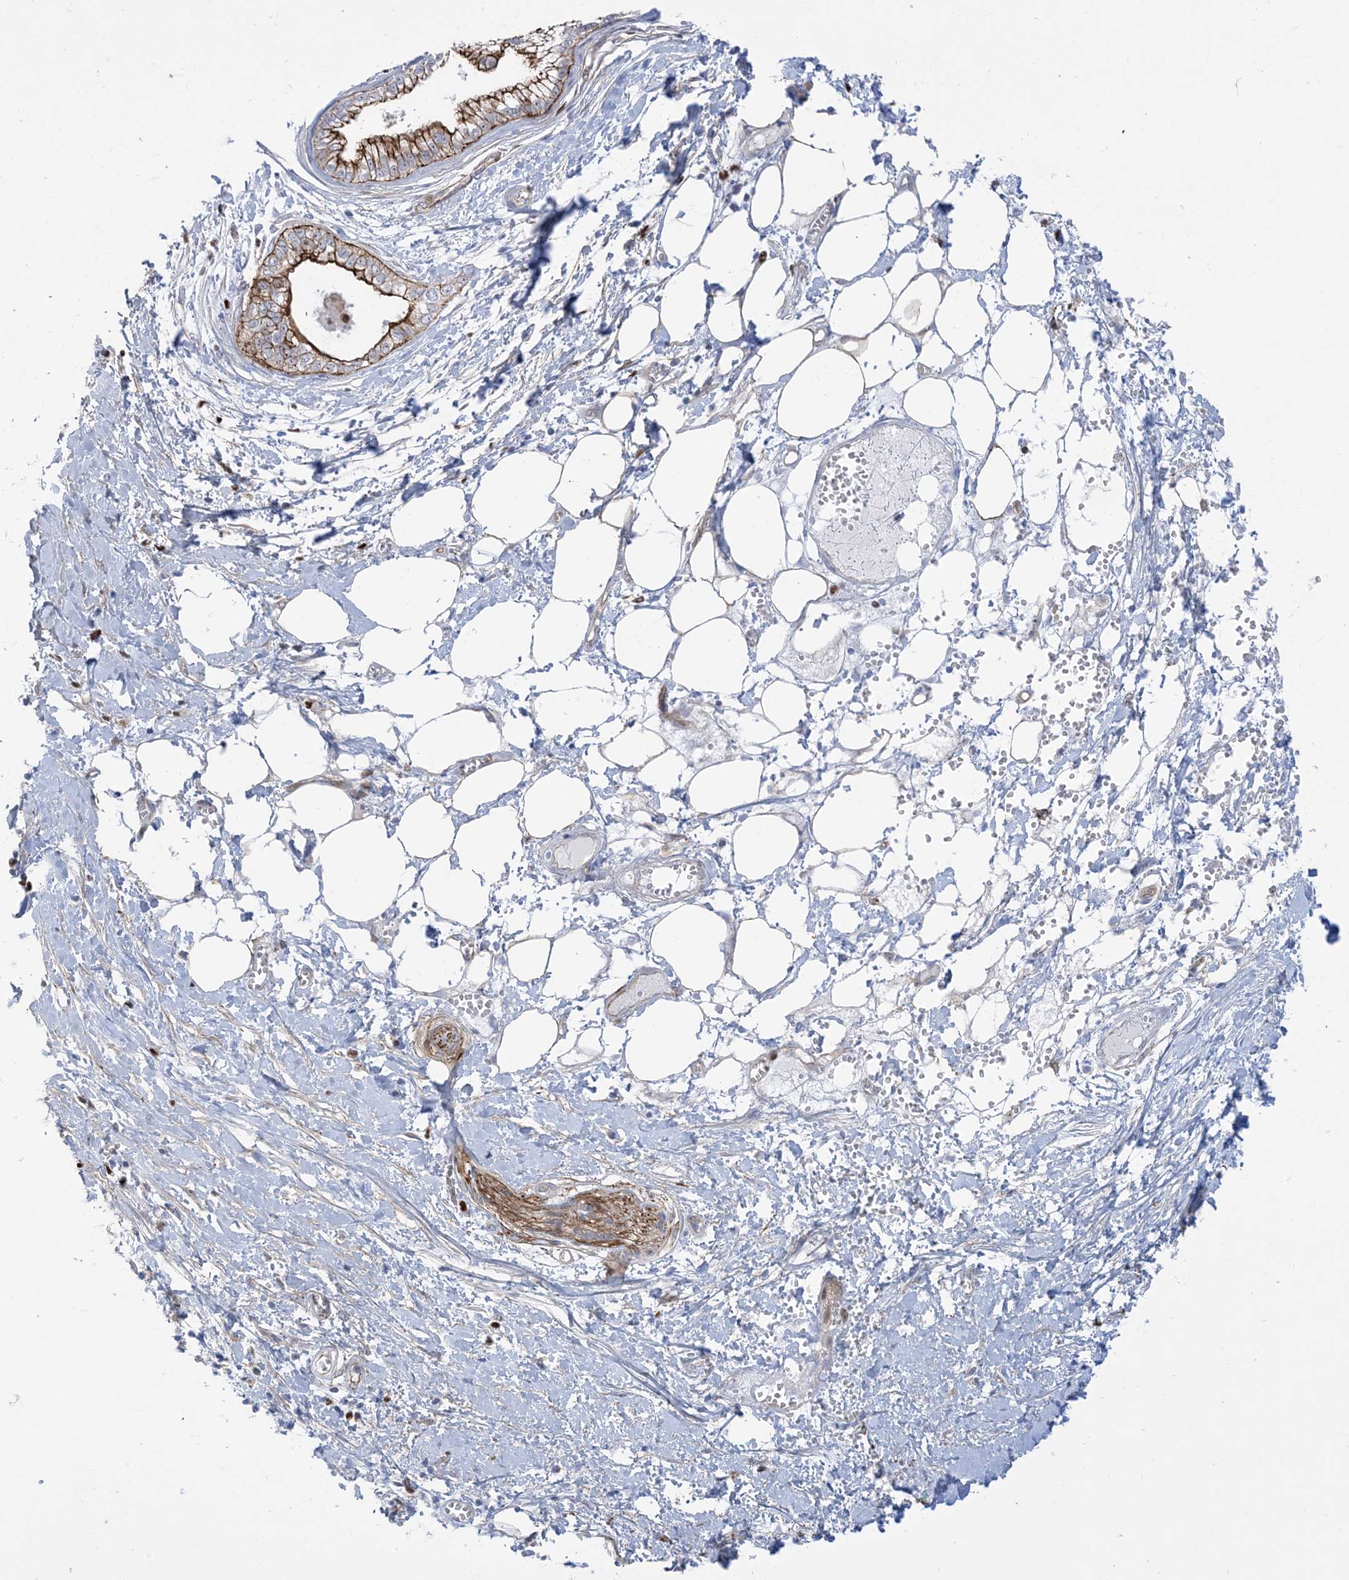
{"staining": {"intensity": "strong", "quantity": ">75%", "location": "cytoplasmic/membranous"}, "tissue": "pancreatic cancer", "cell_type": "Tumor cells", "image_type": "cancer", "snomed": [{"axis": "morphology", "description": "Adenocarcinoma, NOS"}, {"axis": "topography", "description": "Pancreas"}], "caption": "Tumor cells reveal high levels of strong cytoplasmic/membranous positivity in approximately >75% of cells in human pancreatic adenocarcinoma.", "gene": "MARS2", "patient": {"sex": "male", "age": 68}}